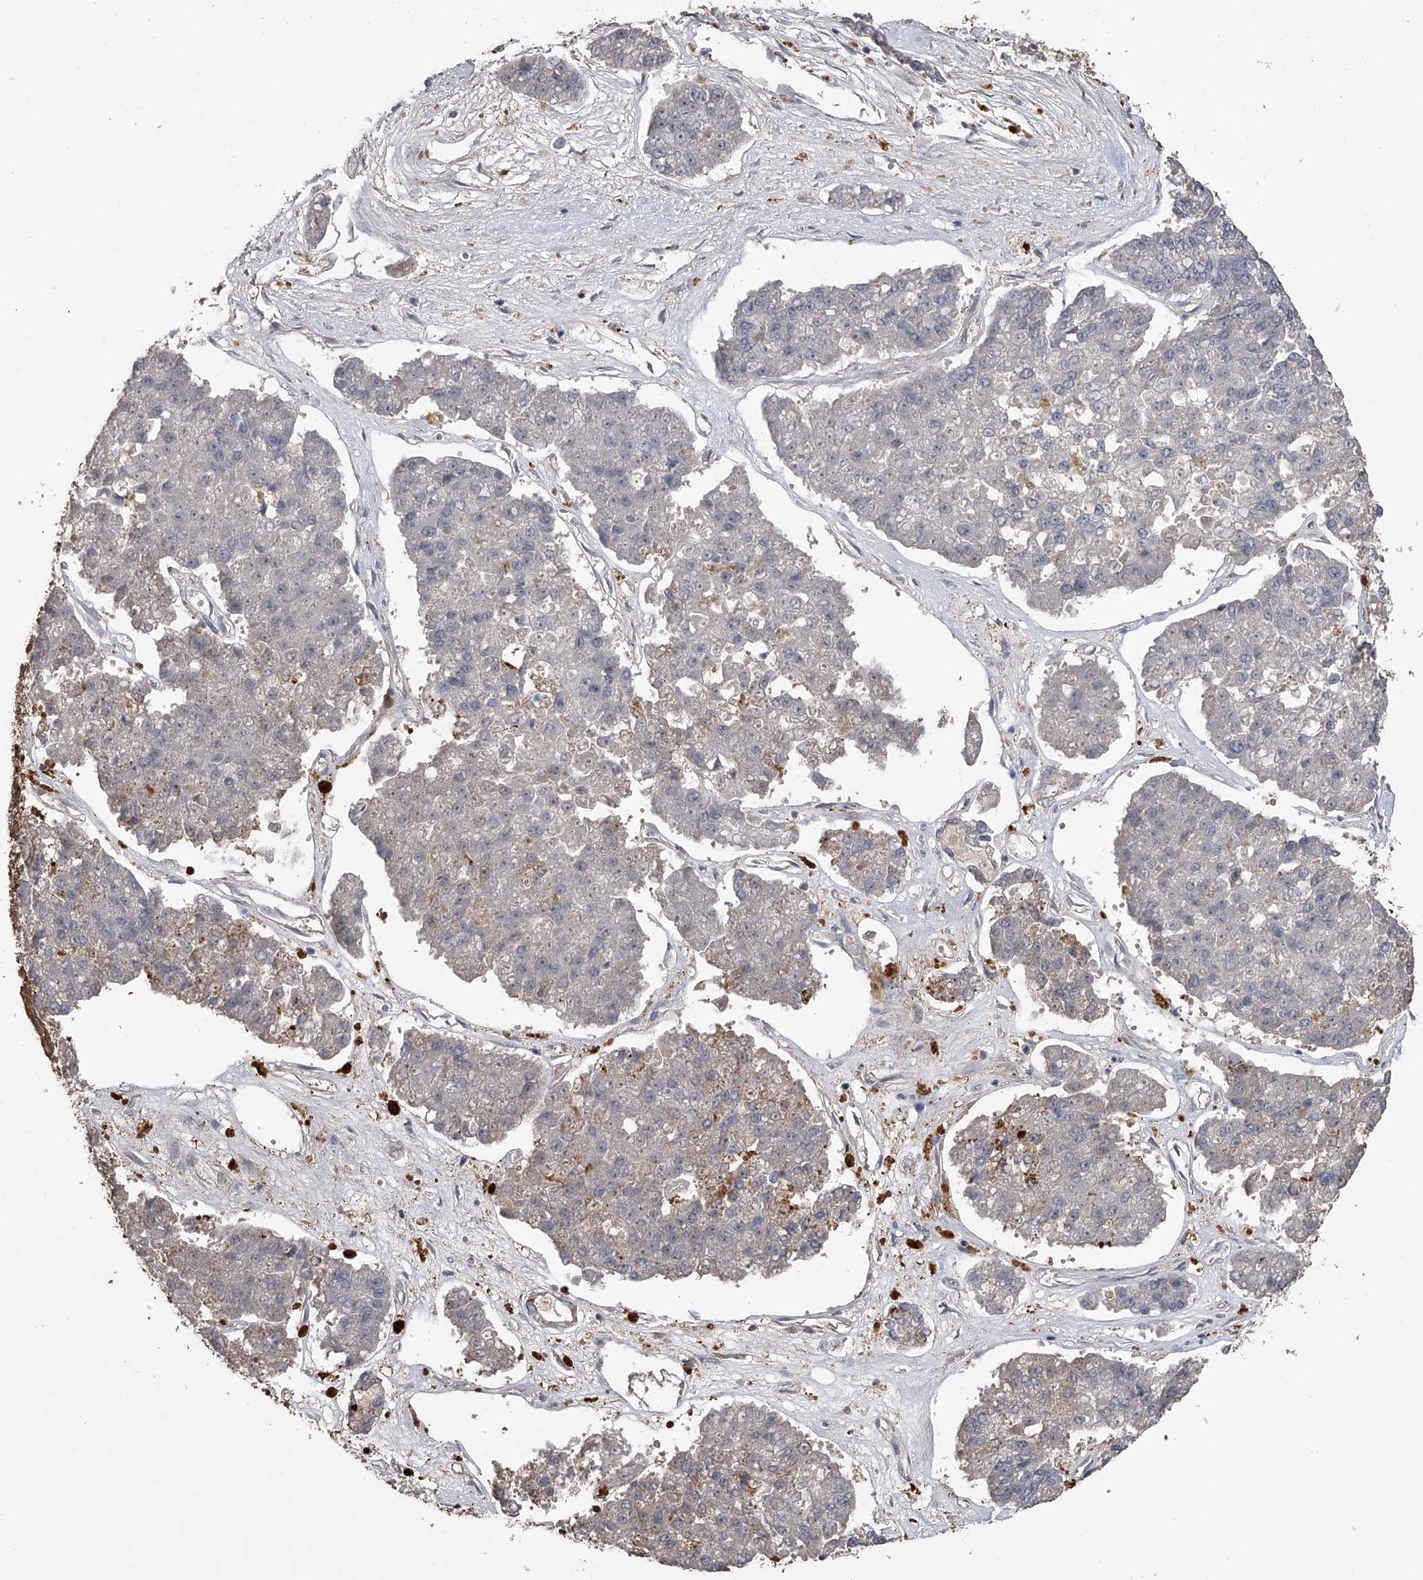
{"staining": {"intensity": "weak", "quantity": "<25%", "location": "cytoplasmic/membranous"}, "tissue": "pancreatic cancer", "cell_type": "Tumor cells", "image_type": "cancer", "snomed": [{"axis": "morphology", "description": "Adenocarcinoma, NOS"}, {"axis": "topography", "description": "Pancreas"}], "caption": "Immunohistochemical staining of human pancreatic adenocarcinoma demonstrates no significant positivity in tumor cells.", "gene": "DOCK9", "patient": {"sex": "male", "age": 50}}